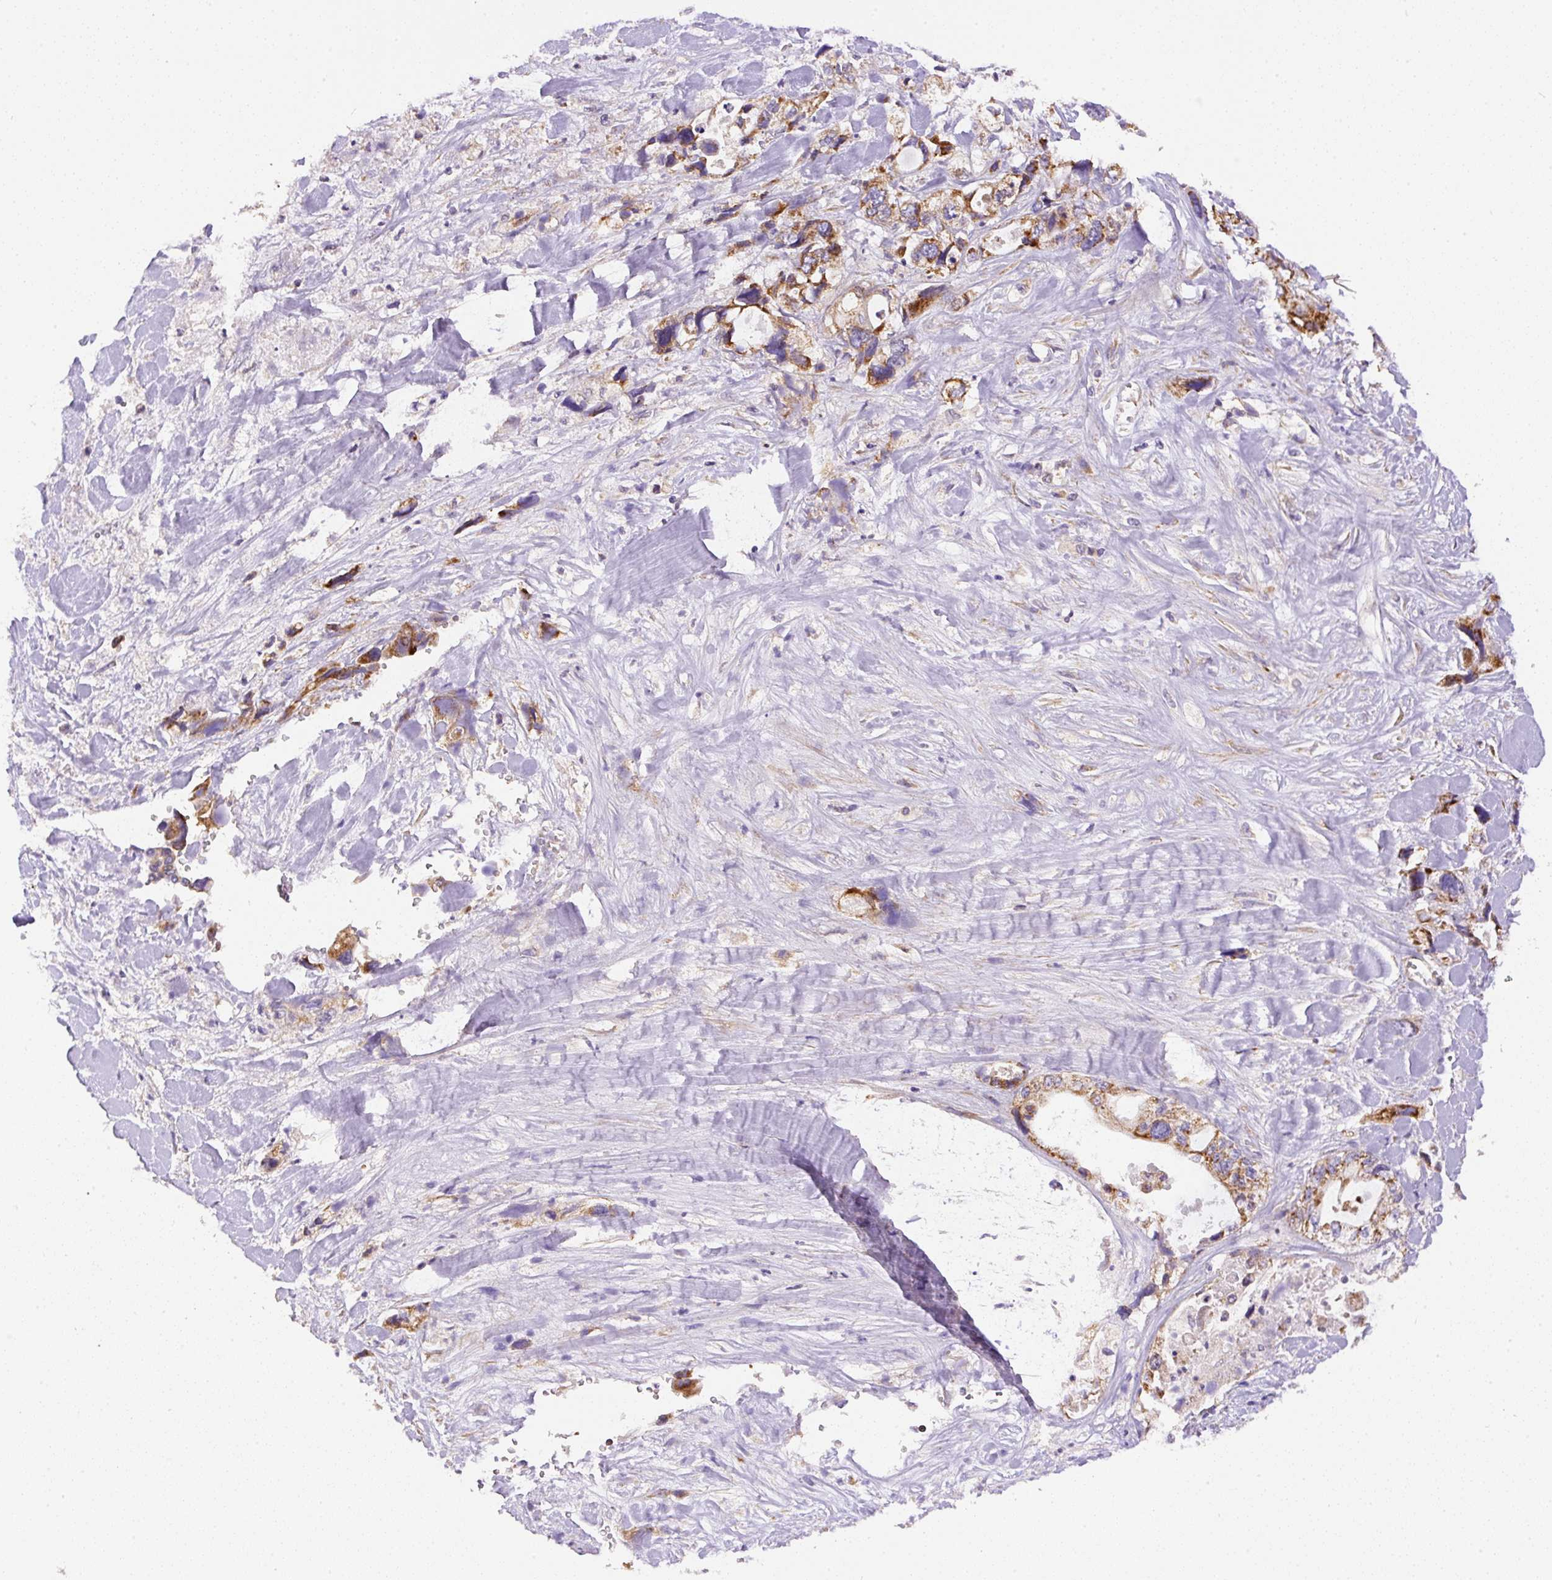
{"staining": {"intensity": "strong", "quantity": ">75%", "location": "cytoplasmic/membranous"}, "tissue": "pancreatic cancer", "cell_type": "Tumor cells", "image_type": "cancer", "snomed": [{"axis": "morphology", "description": "Adenocarcinoma, NOS"}, {"axis": "topography", "description": "Pancreas"}], "caption": "Pancreatic cancer stained for a protein shows strong cytoplasmic/membranous positivity in tumor cells.", "gene": "NDUFAF2", "patient": {"sex": "male", "age": 46}}